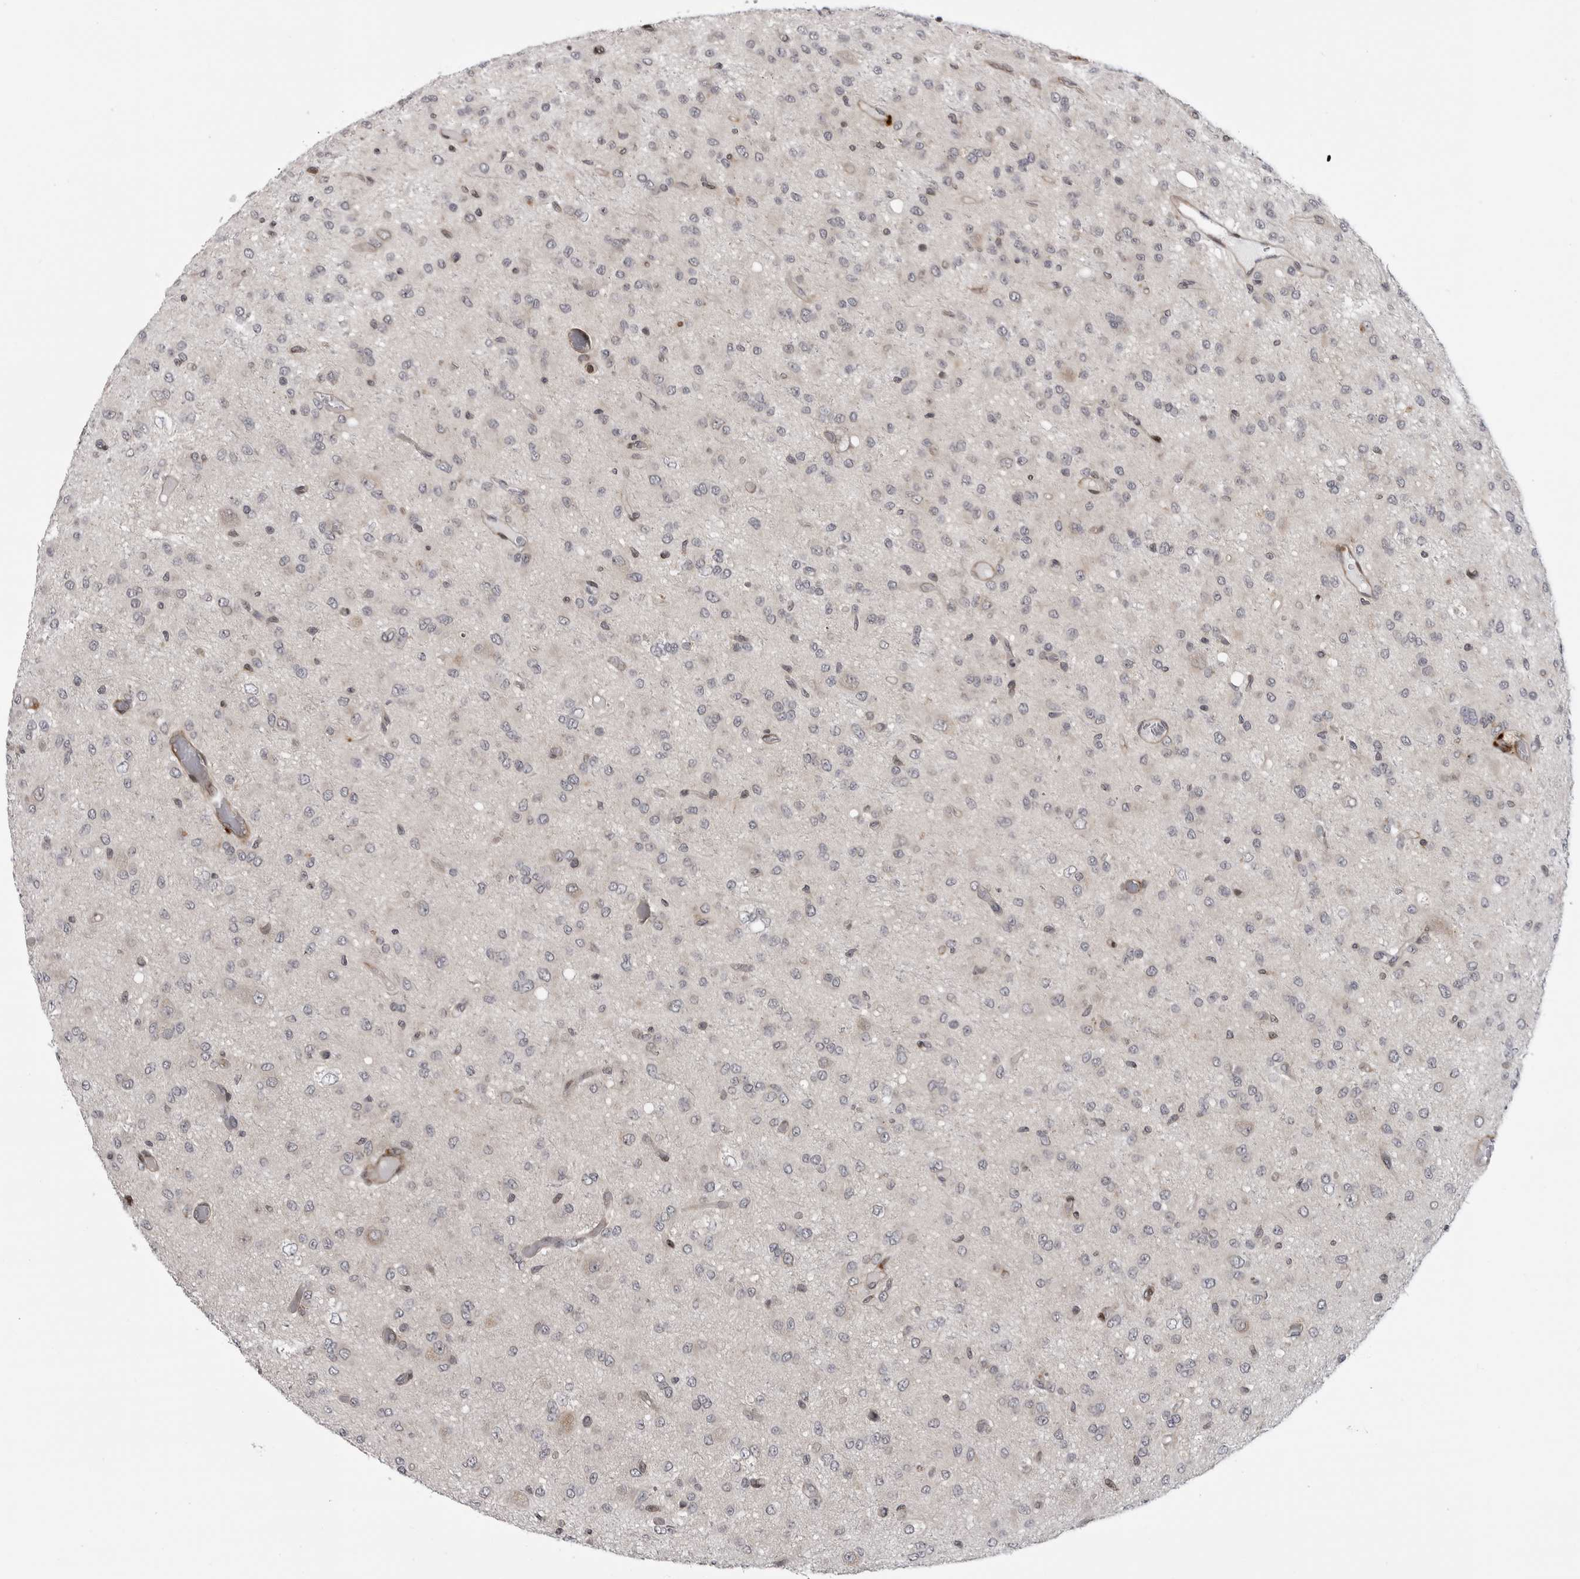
{"staining": {"intensity": "negative", "quantity": "none", "location": "none"}, "tissue": "glioma", "cell_type": "Tumor cells", "image_type": "cancer", "snomed": [{"axis": "morphology", "description": "Glioma, malignant, High grade"}, {"axis": "topography", "description": "Brain"}], "caption": "Tumor cells are negative for brown protein staining in glioma.", "gene": "ABL1", "patient": {"sex": "female", "age": 59}}